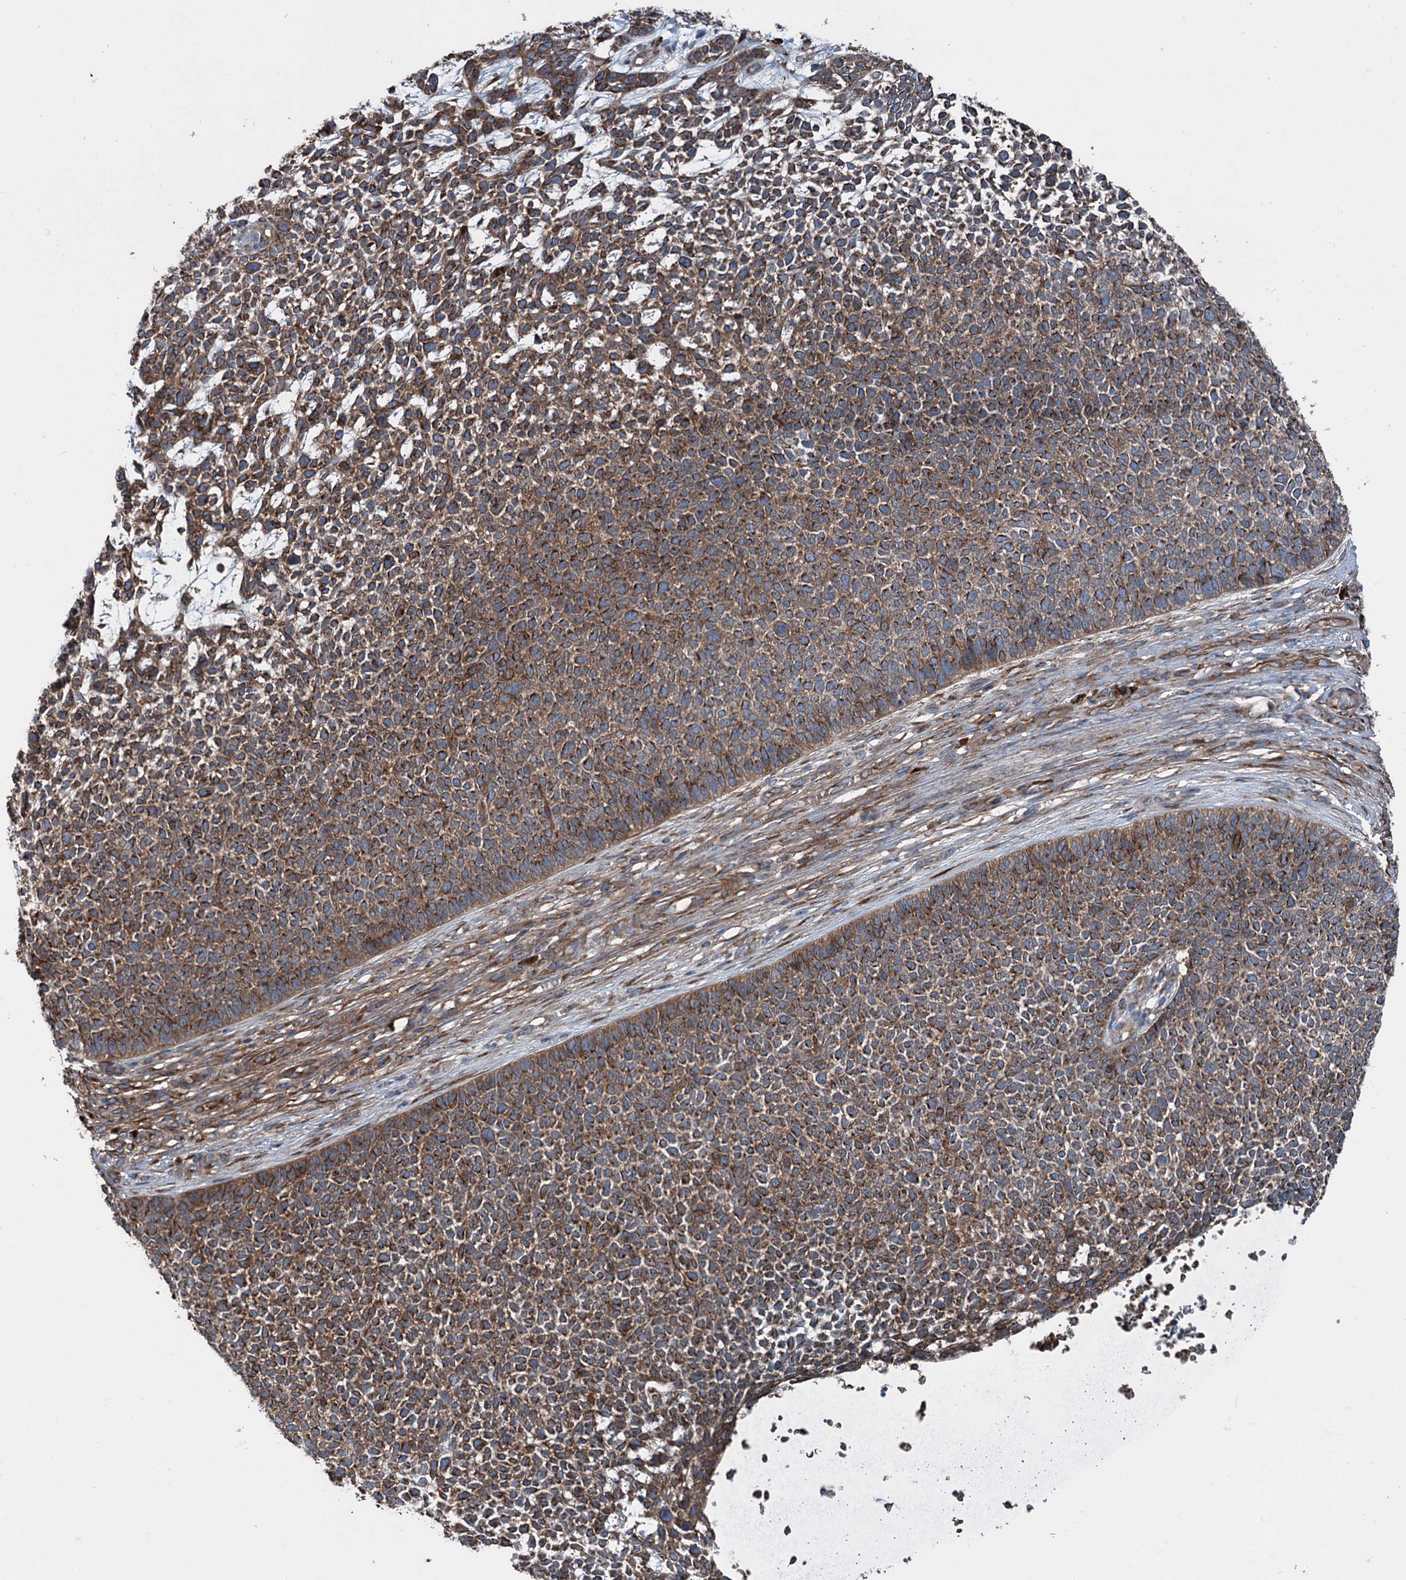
{"staining": {"intensity": "strong", "quantity": ">75%", "location": "cytoplasmic/membranous"}, "tissue": "skin cancer", "cell_type": "Tumor cells", "image_type": "cancer", "snomed": [{"axis": "morphology", "description": "Basal cell carcinoma"}, {"axis": "topography", "description": "Skin"}], "caption": "Immunohistochemistry (DAB (3,3'-diaminobenzidine)) staining of human skin basal cell carcinoma displays strong cytoplasmic/membranous protein positivity in about >75% of tumor cells.", "gene": "CALCOCO1", "patient": {"sex": "female", "age": 84}}